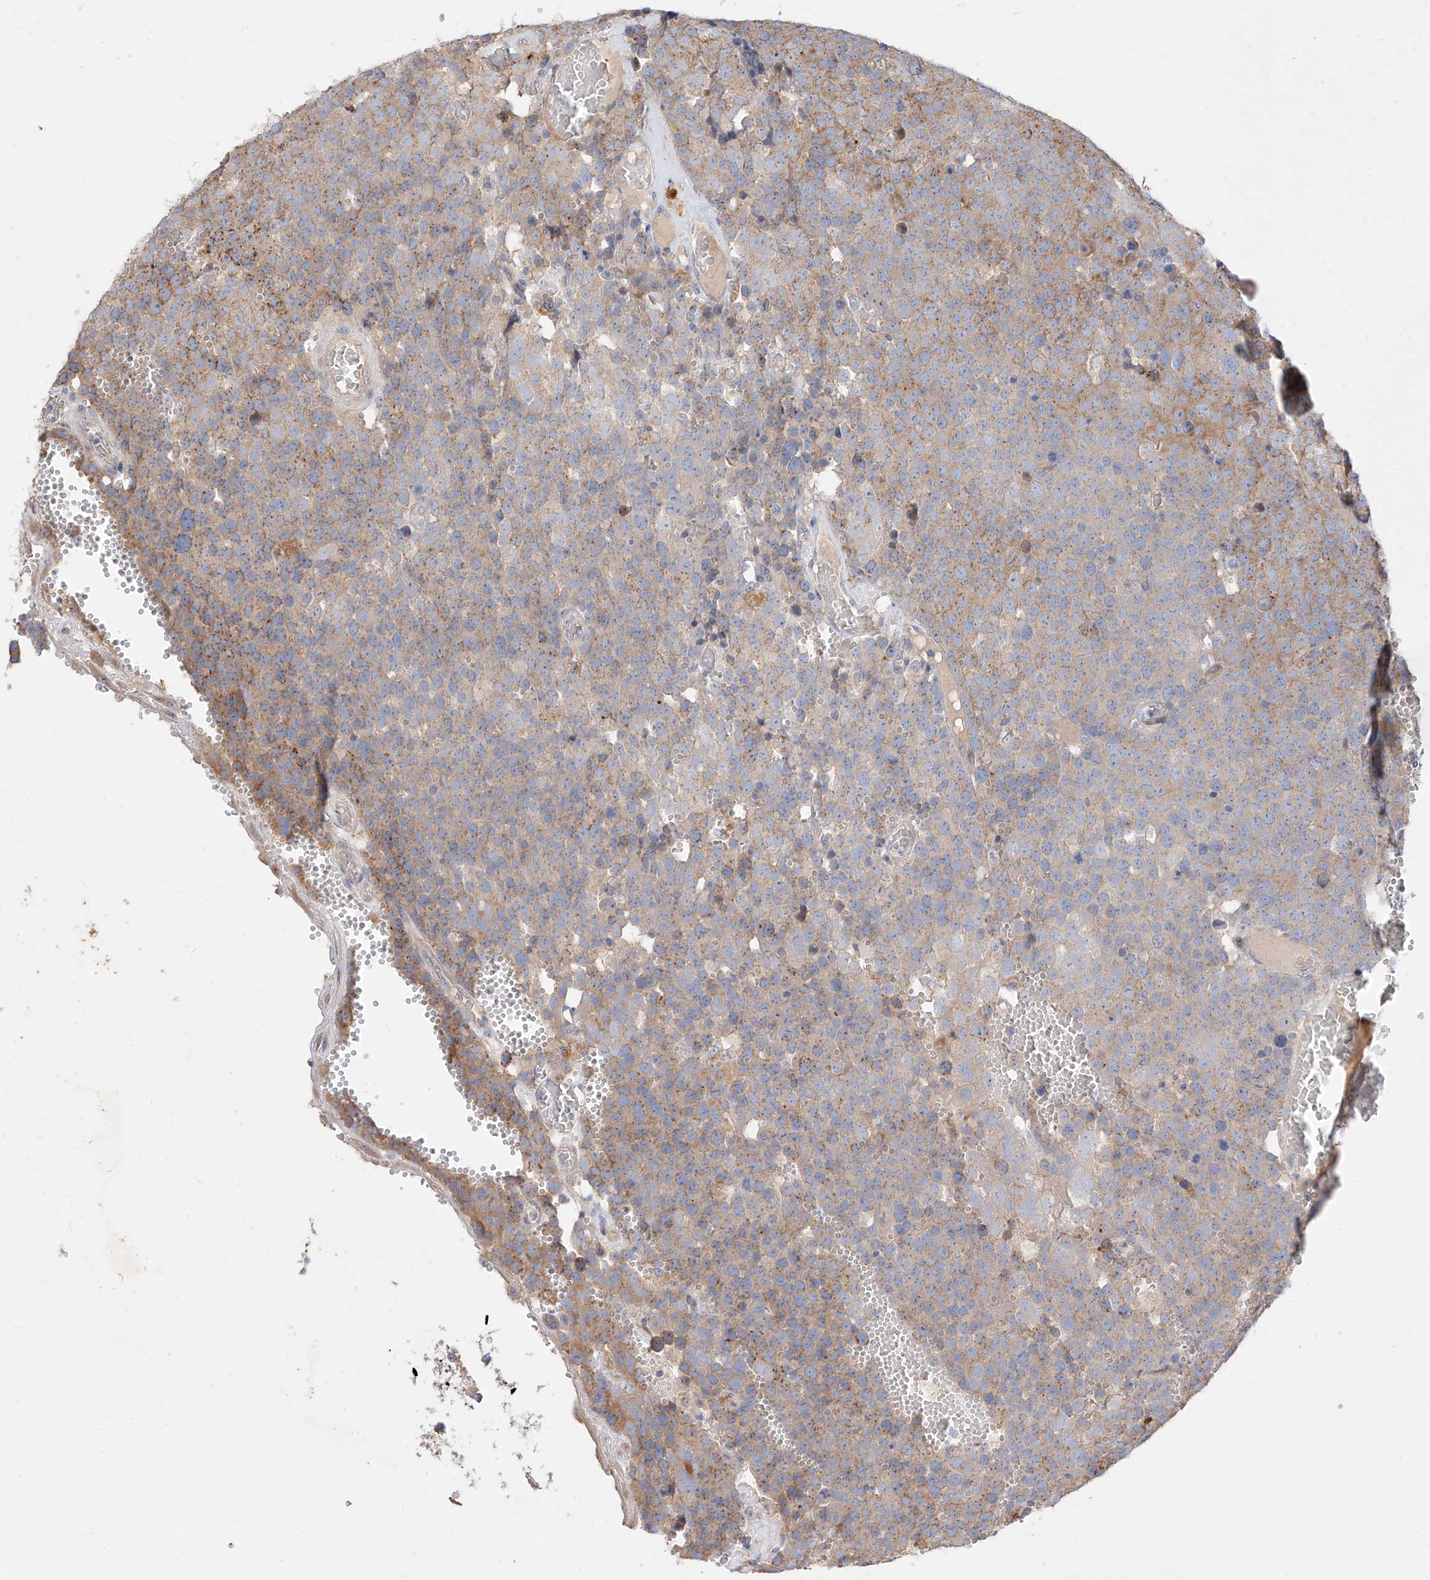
{"staining": {"intensity": "moderate", "quantity": "25%-75%", "location": "cytoplasmic/membranous"}, "tissue": "testis cancer", "cell_type": "Tumor cells", "image_type": "cancer", "snomed": [{"axis": "morphology", "description": "Seminoma, NOS"}, {"axis": "topography", "description": "Testis"}], "caption": "The histopathology image exhibits staining of testis seminoma, revealing moderate cytoplasmic/membranous protein expression (brown color) within tumor cells.", "gene": "DIRAS3", "patient": {"sex": "male", "age": 71}}